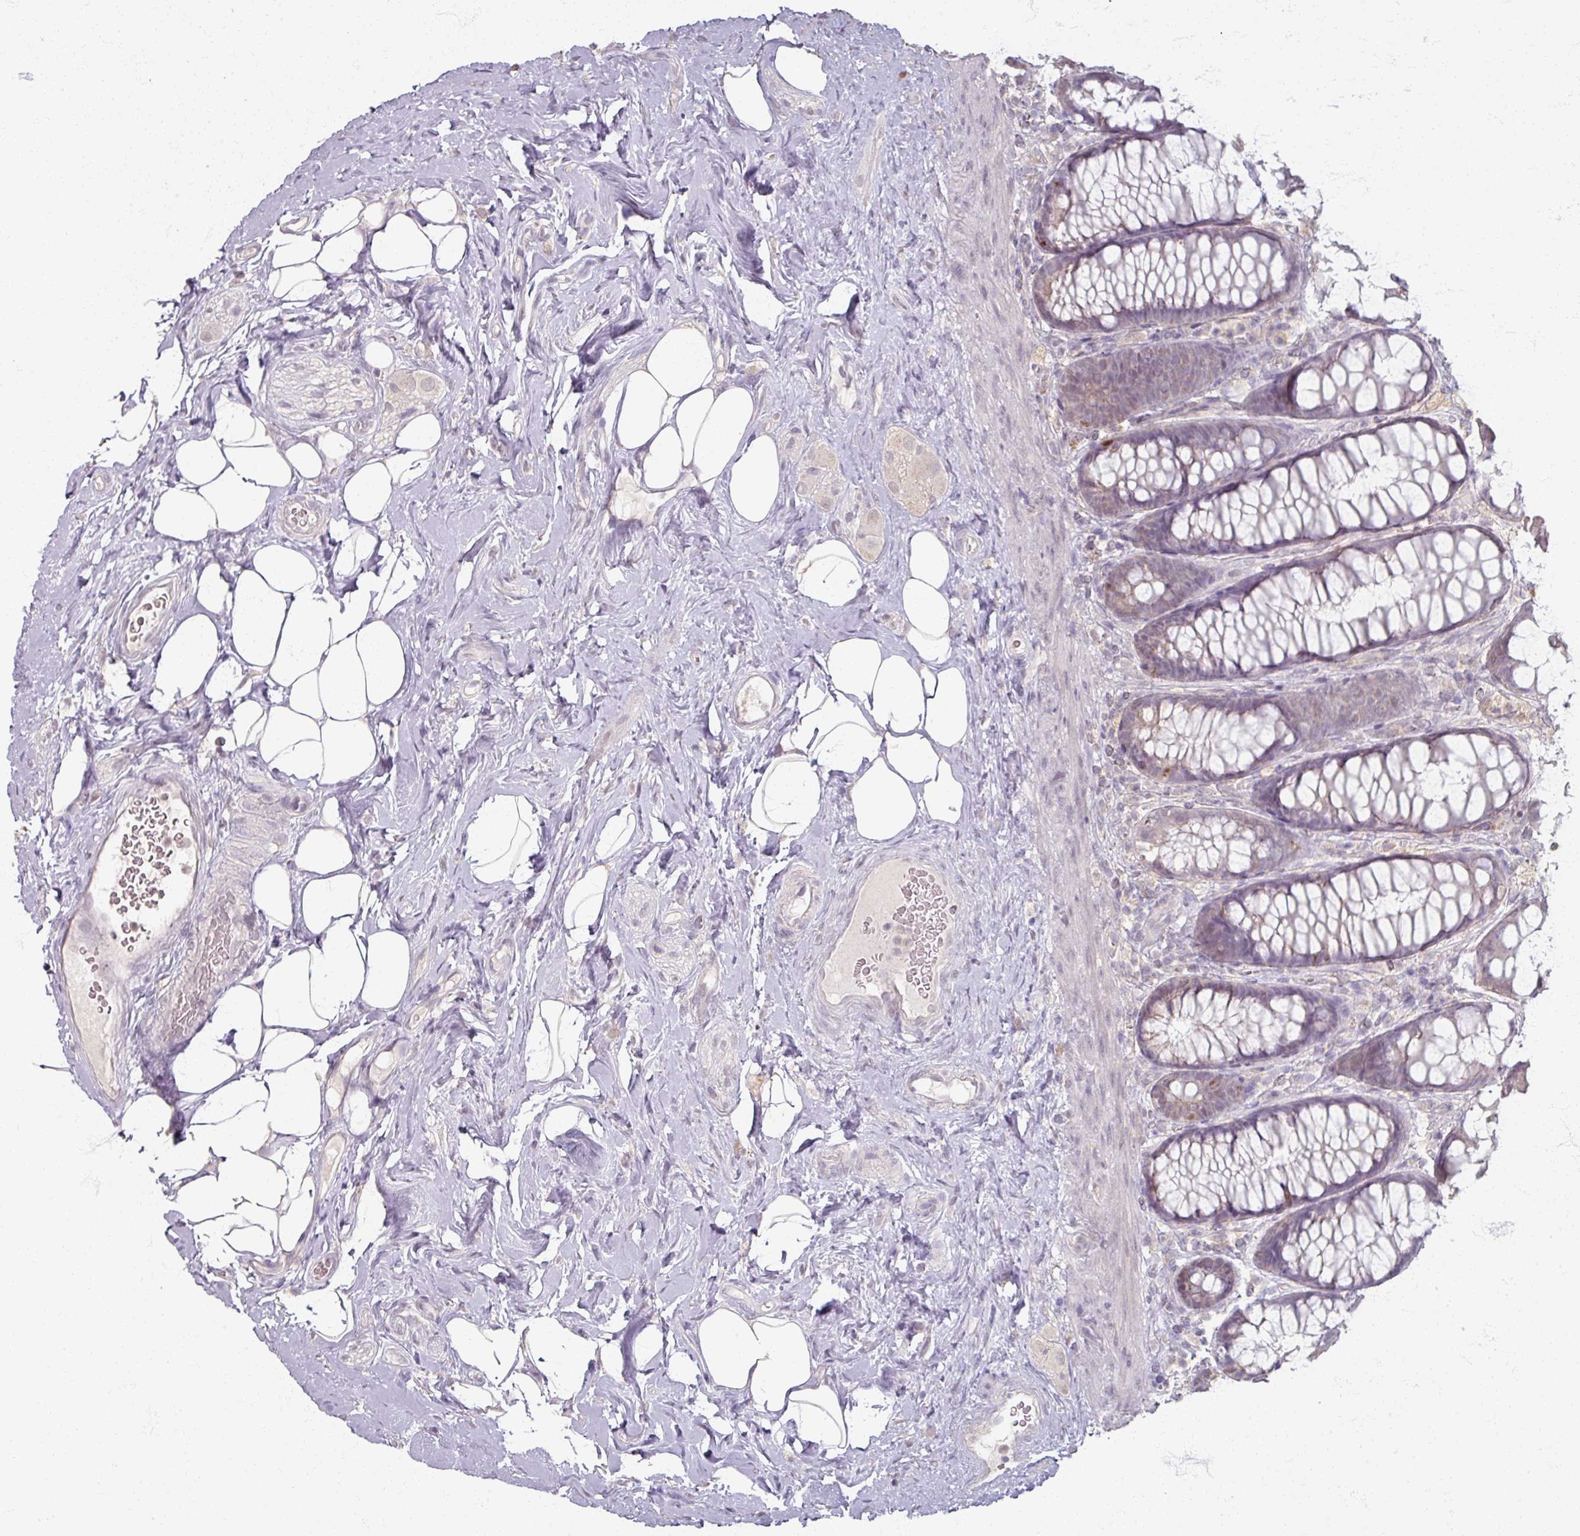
{"staining": {"intensity": "weak", "quantity": "<25%", "location": "cytoplasmic/membranous,nuclear"}, "tissue": "rectum", "cell_type": "Glandular cells", "image_type": "normal", "snomed": [{"axis": "morphology", "description": "Normal tissue, NOS"}, {"axis": "topography", "description": "Rectum"}], "caption": "High power microscopy photomicrograph of an IHC image of normal rectum, revealing no significant positivity in glandular cells.", "gene": "SOX11", "patient": {"sex": "female", "age": 67}}